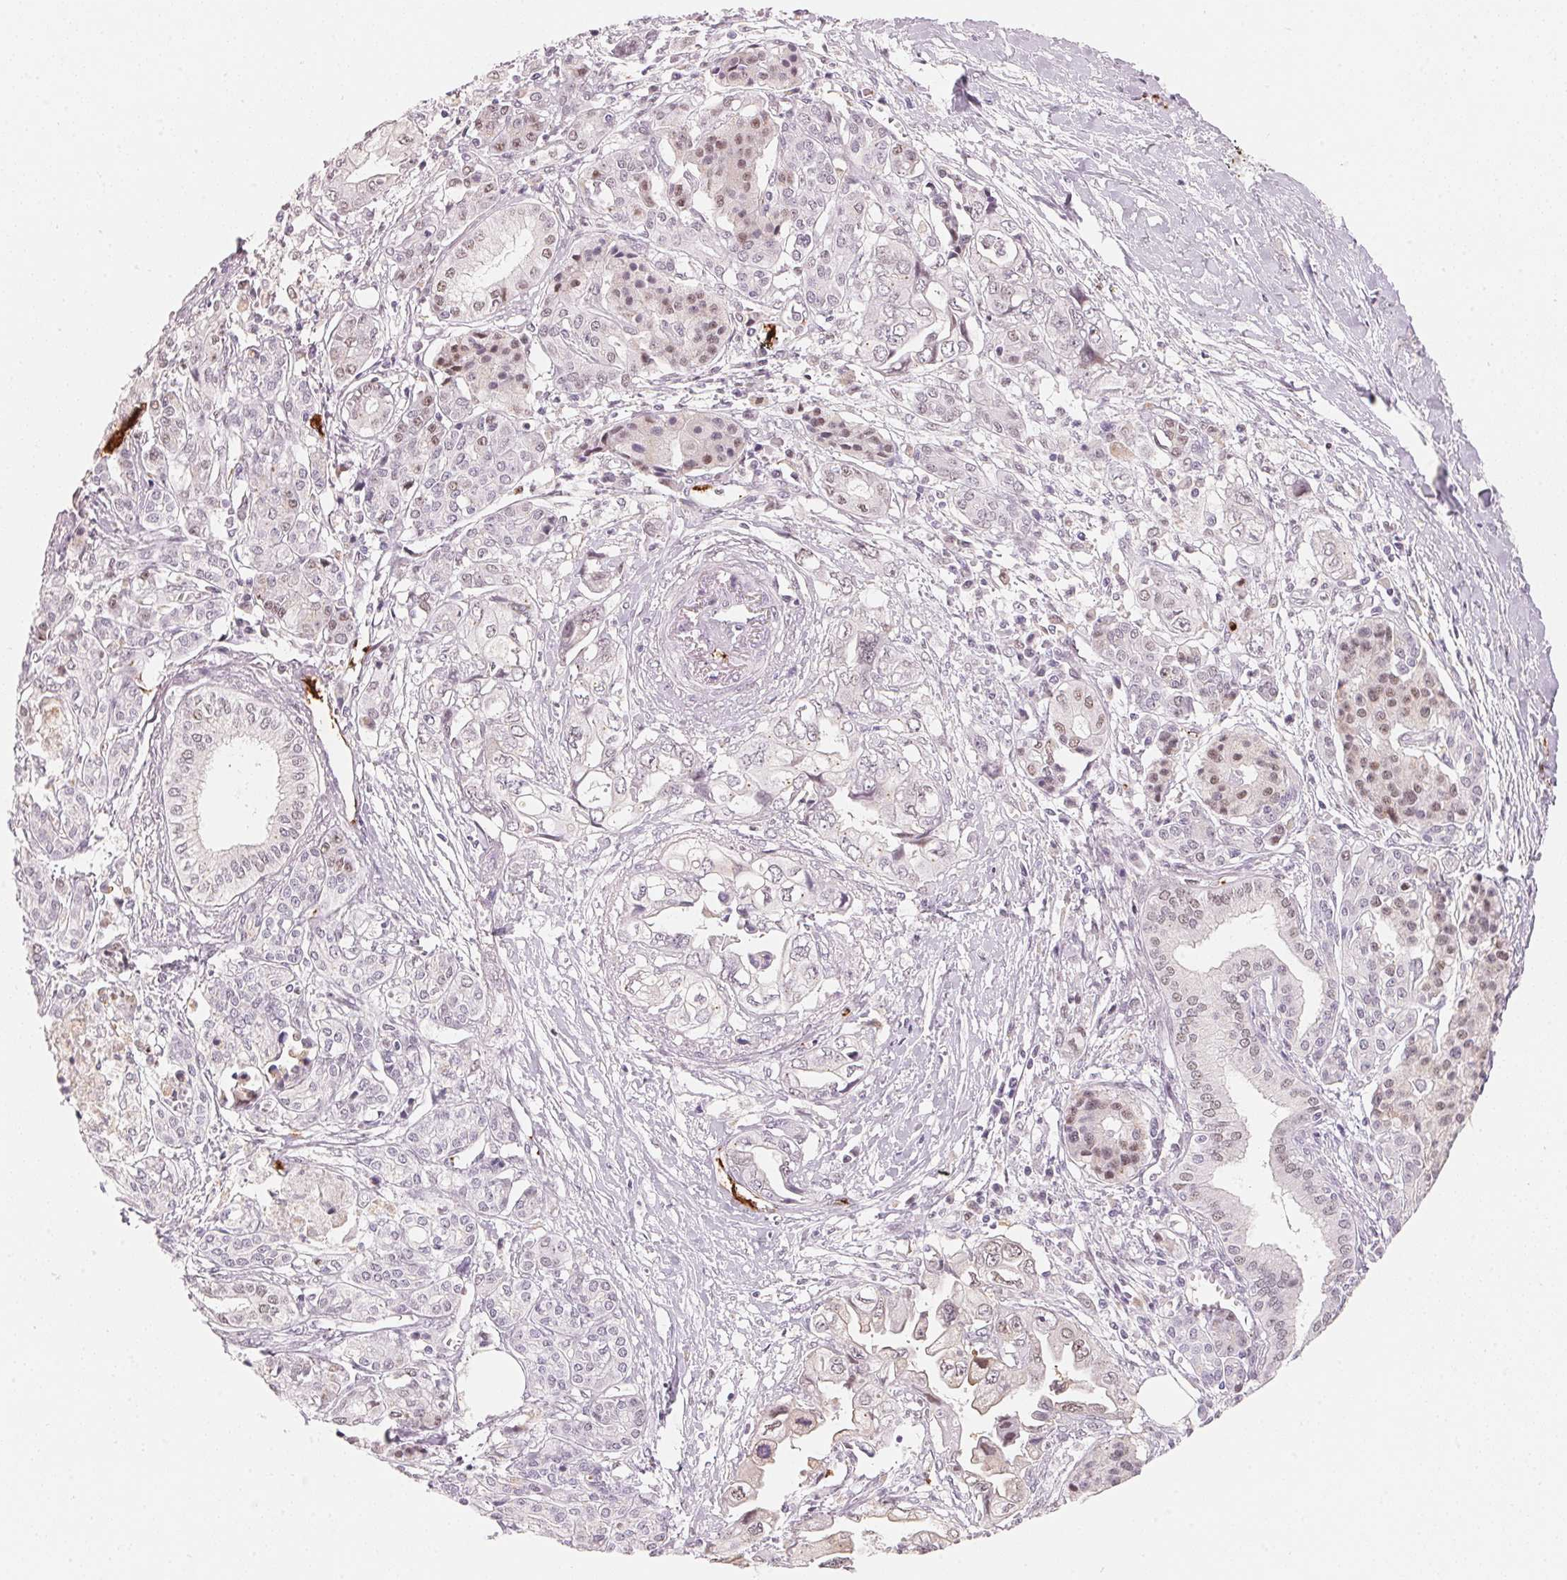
{"staining": {"intensity": "negative", "quantity": "none", "location": "none"}, "tissue": "pancreatic cancer", "cell_type": "Tumor cells", "image_type": "cancer", "snomed": [{"axis": "morphology", "description": "Adenocarcinoma, NOS"}, {"axis": "topography", "description": "Pancreas"}], "caption": "Immunohistochemical staining of human pancreatic adenocarcinoma displays no significant staining in tumor cells.", "gene": "ARHGAP22", "patient": {"sex": "male", "age": 68}}